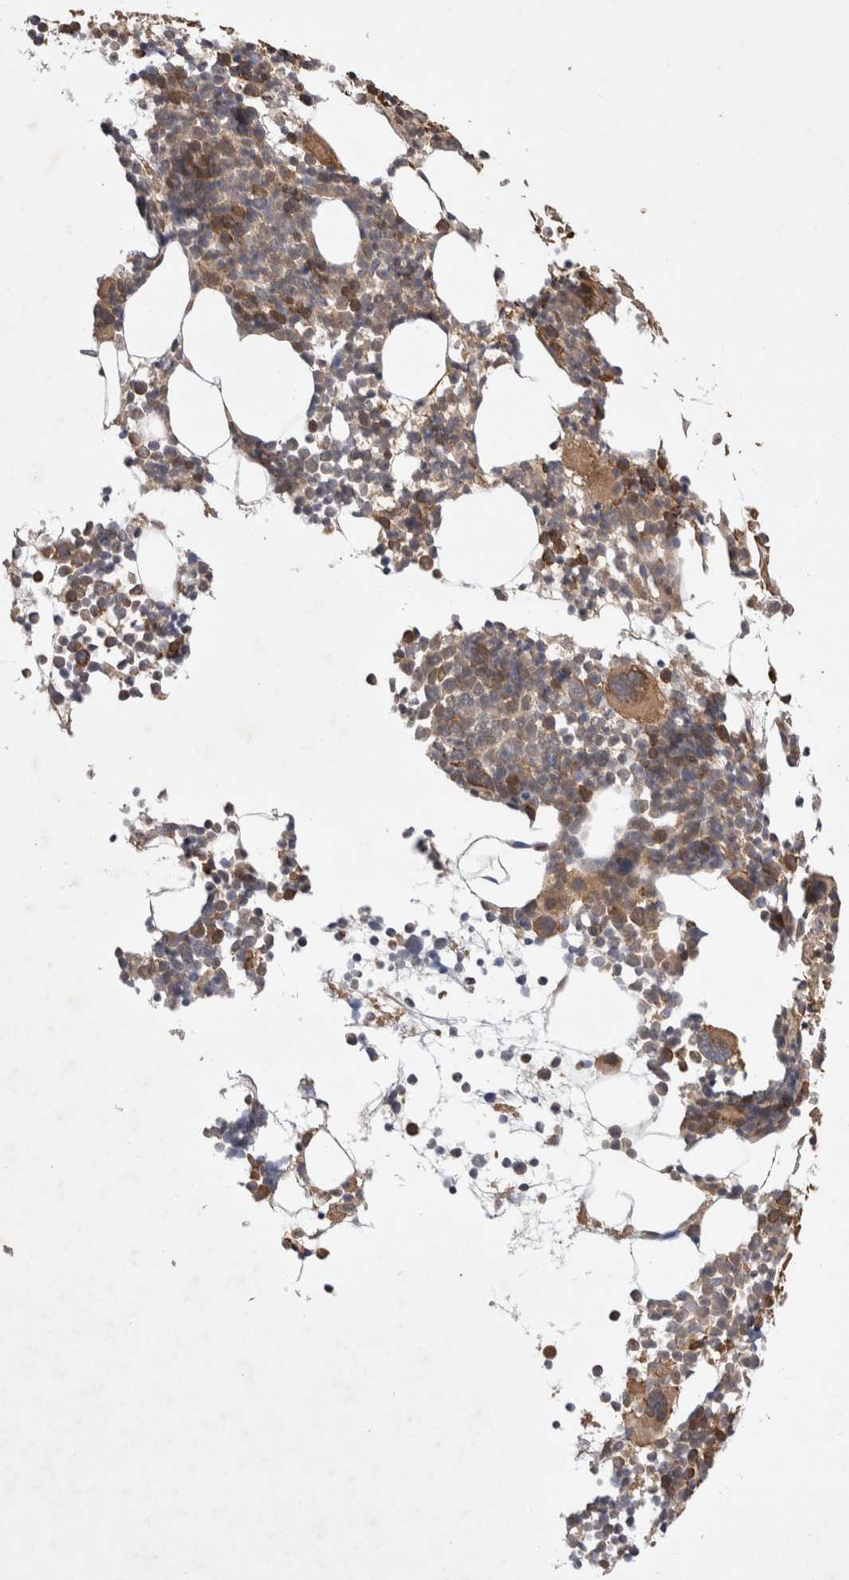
{"staining": {"intensity": "moderate", "quantity": ">75%", "location": "cytoplasmic/membranous"}, "tissue": "bone marrow", "cell_type": "Hematopoietic cells", "image_type": "normal", "snomed": [{"axis": "morphology", "description": "Normal tissue, NOS"}, {"axis": "morphology", "description": "Inflammation, NOS"}, {"axis": "topography", "description": "Bone marrow"}], "caption": "Immunohistochemical staining of unremarkable human bone marrow displays moderate cytoplasmic/membranous protein expression in approximately >75% of hematopoietic cells. The staining is performed using DAB brown chromogen to label protein expression. The nuclei are counter-stained blue using hematoxylin.", "gene": "EIF3E", "patient": {"sex": "male", "age": 78}}